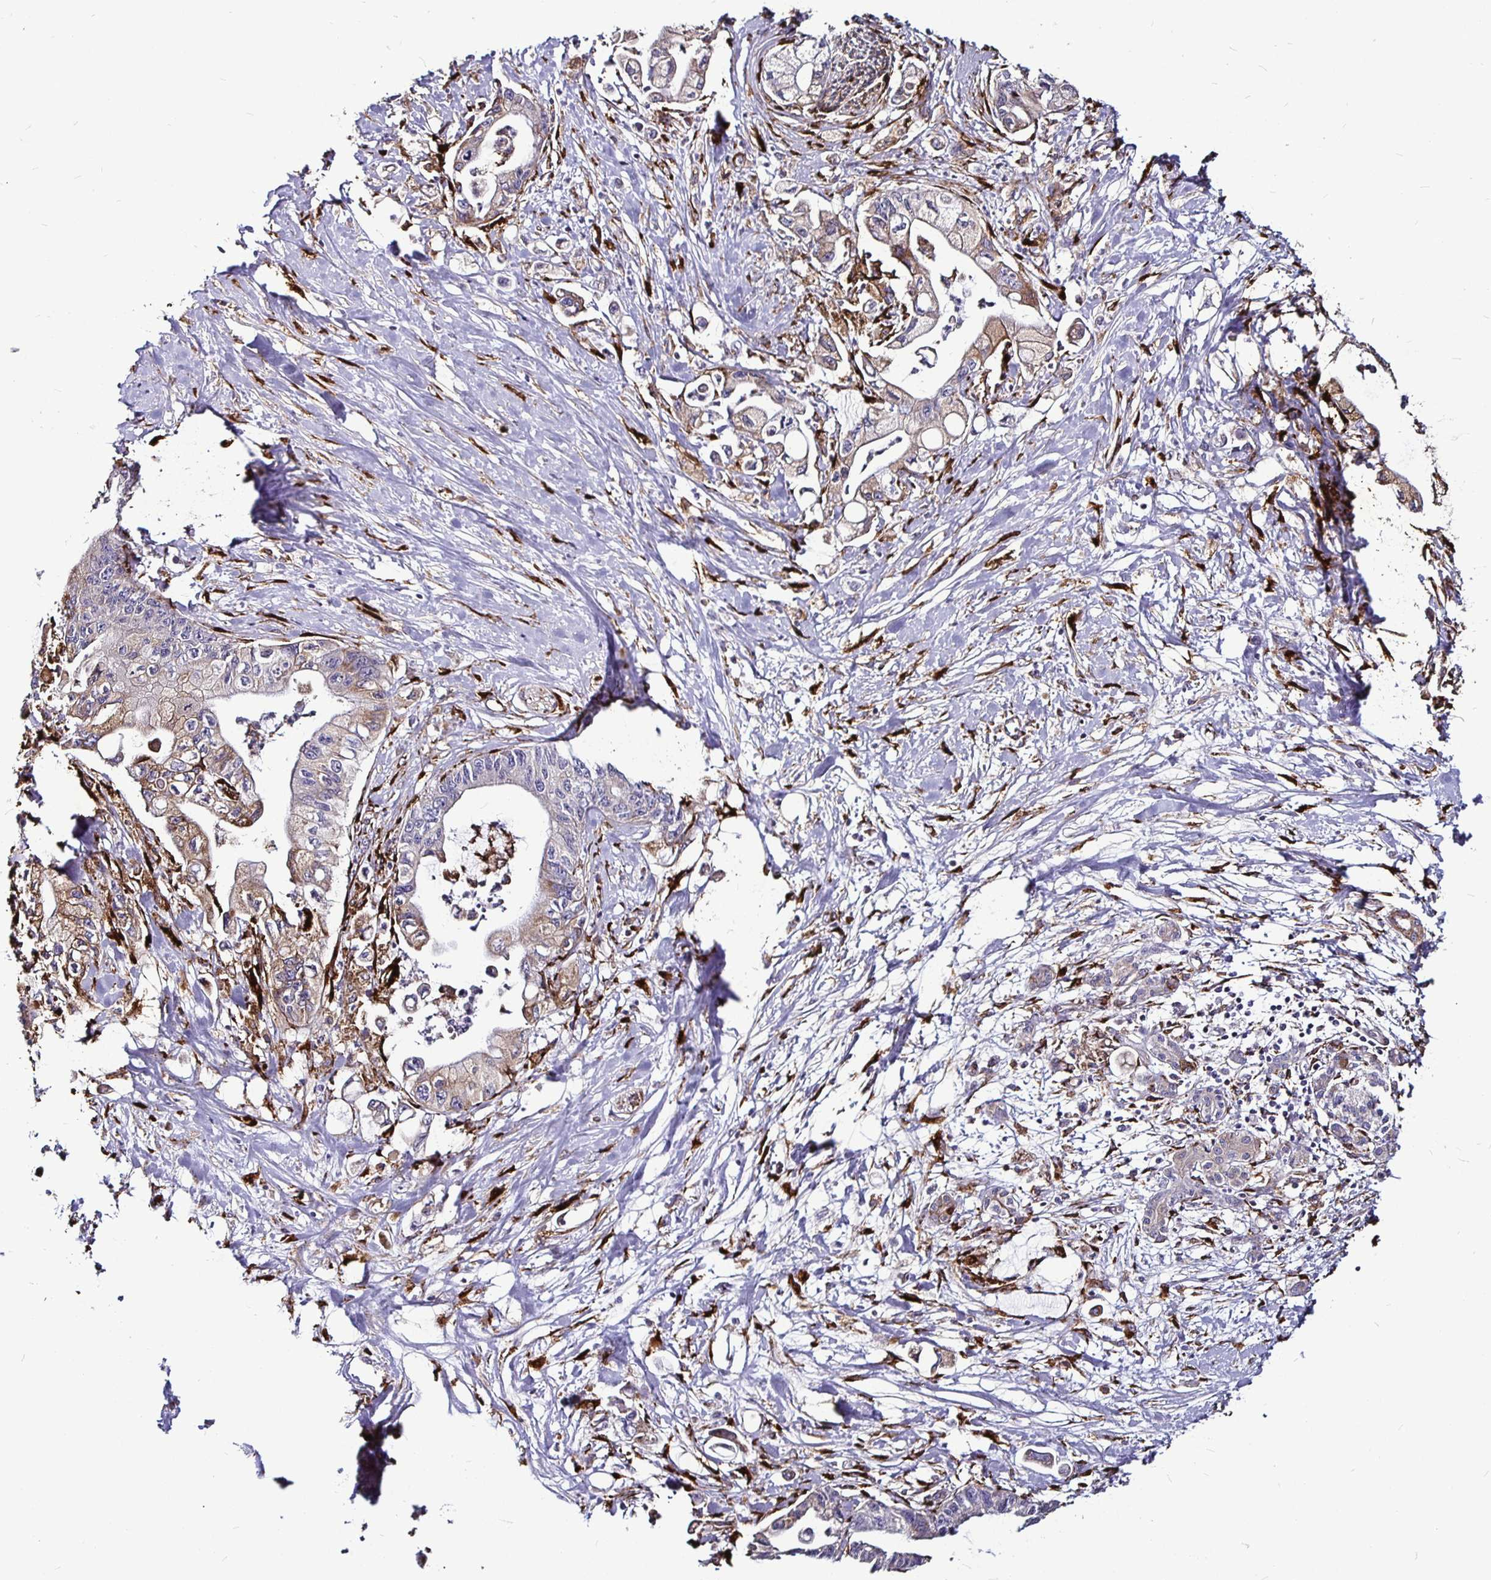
{"staining": {"intensity": "weak", "quantity": "<25%", "location": "cytoplasmic/membranous"}, "tissue": "pancreatic cancer", "cell_type": "Tumor cells", "image_type": "cancer", "snomed": [{"axis": "morphology", "description": "Adenocarcinoma, NOS"}, {"axis": "topography", "description": "Pancreas"}], "caption": "Micrograph shows no protein expression in tumor cells of pancreatic cancer tissue.", "gene": "P4HA2", "patient": {"sex": "male", "age": 61}}